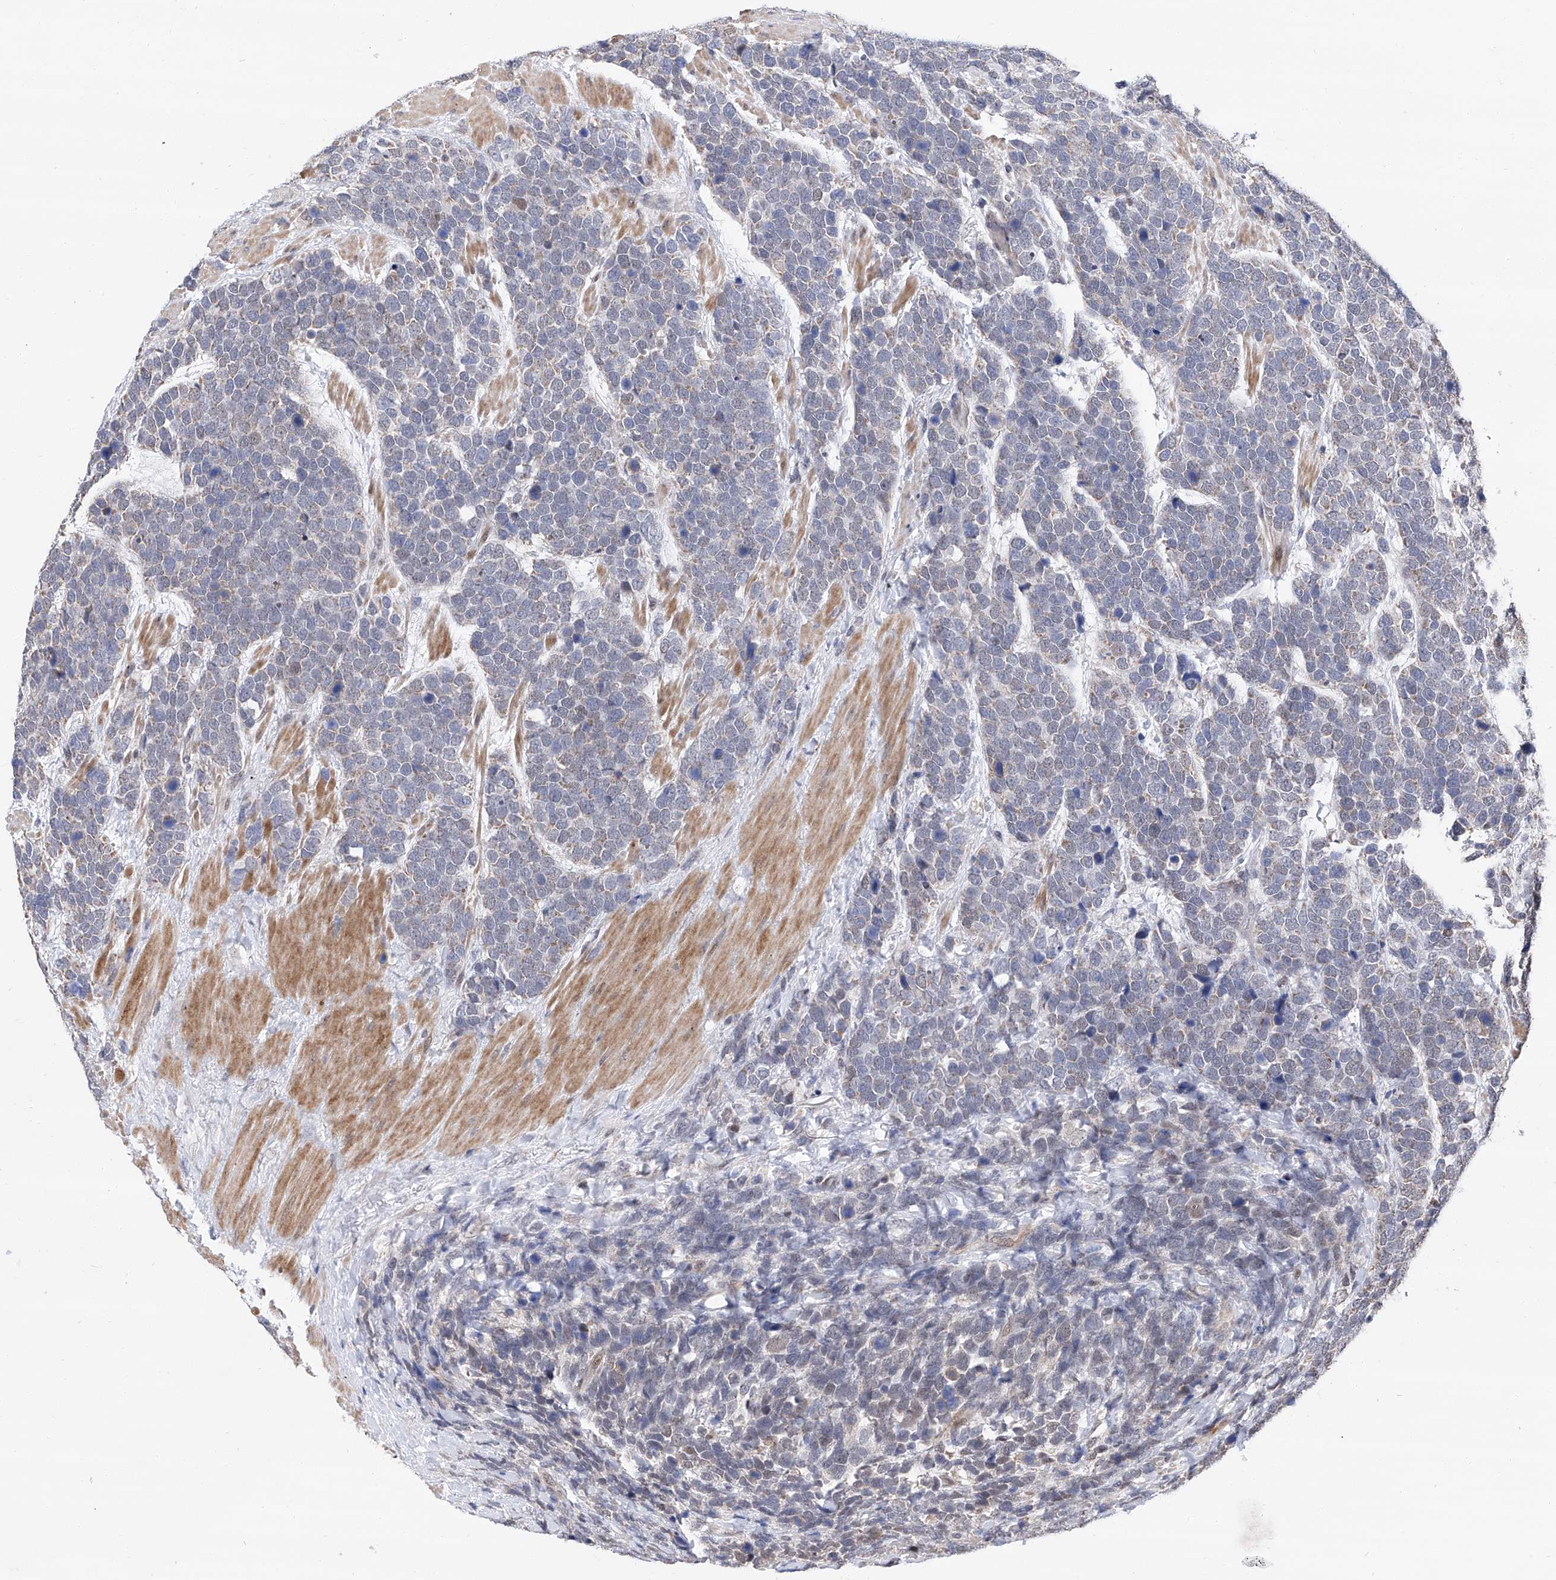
{"staining": {"intensity": "negative", "quantity": "none", "location": "none"}, "tissue": "urothelial cancer", "cell_type": "Tumor cells", "image_type": "cancer", "snomed": [{"axis": "morphology", "description": "Urothelial carcinoma, High grade"}, {"axis": "topography", "description": "Urinary bladder"}], "caption": "Immunohistochemistry of human urothelial carcinoma (high-grade) reveals no expression in tumor cells. Nuclei are stained in blue.", "gene": "FARP2", "patient": {"sex": "female", "age": 82}}